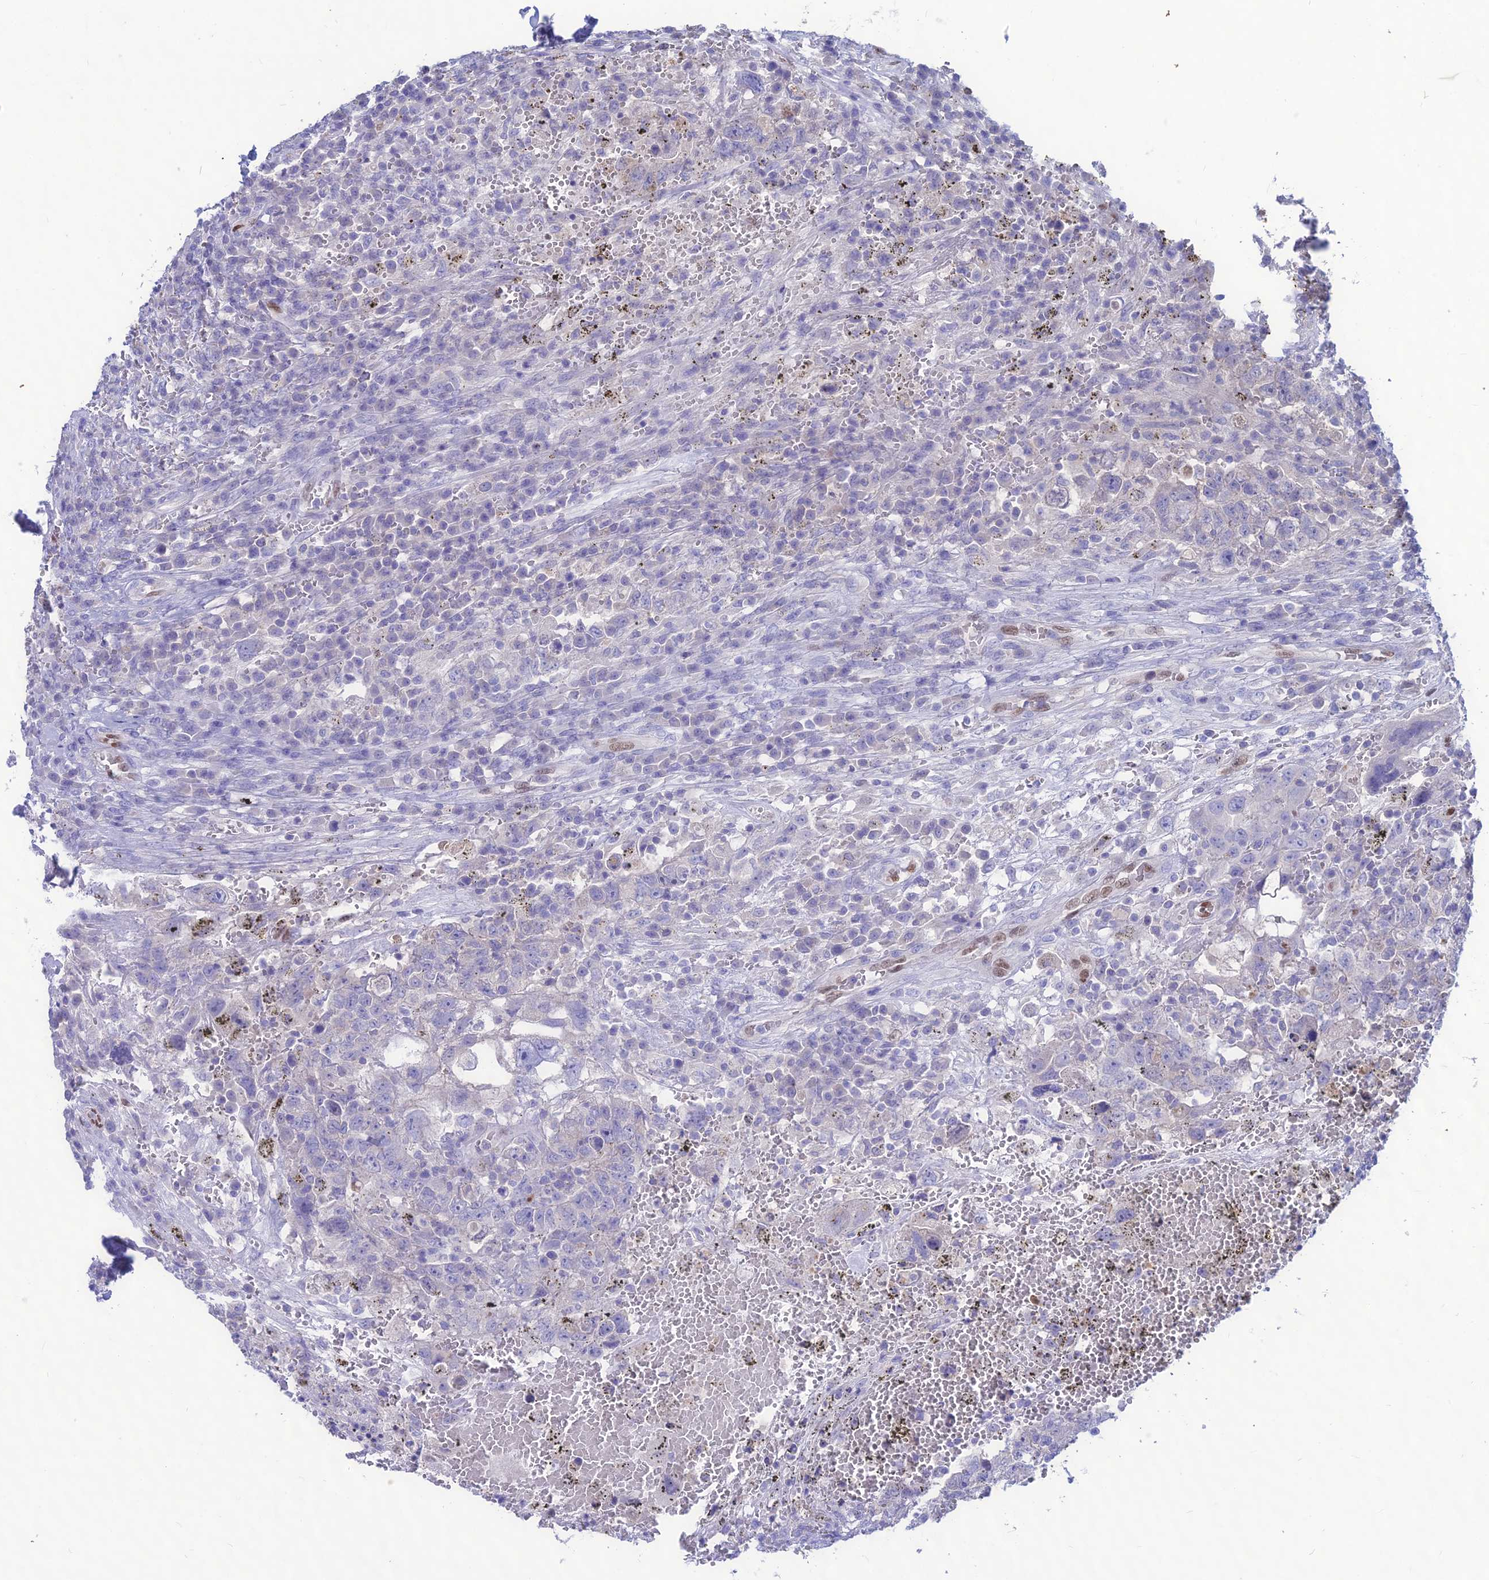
{"staining": {"intensity": "negative", "quantity": "none", "location": "none"}, "tissue": "testis cancer", "cell_type": "Tumor cells", "image_type": "cancer", "snomed": [{"axis": "morphology", "description": "Carcinoma, Embryonal, NOS"}, {"axis": "topography", "description": "Testis"}], "caption": "Immunohistochemistry micrograph of testis cancer stained for a protein (brown), which exhibits no staining in tumor cells. Nuclei are stained in blue.", "gene": "NOVA2", "patient": {"sex": "male", "age": 26}}